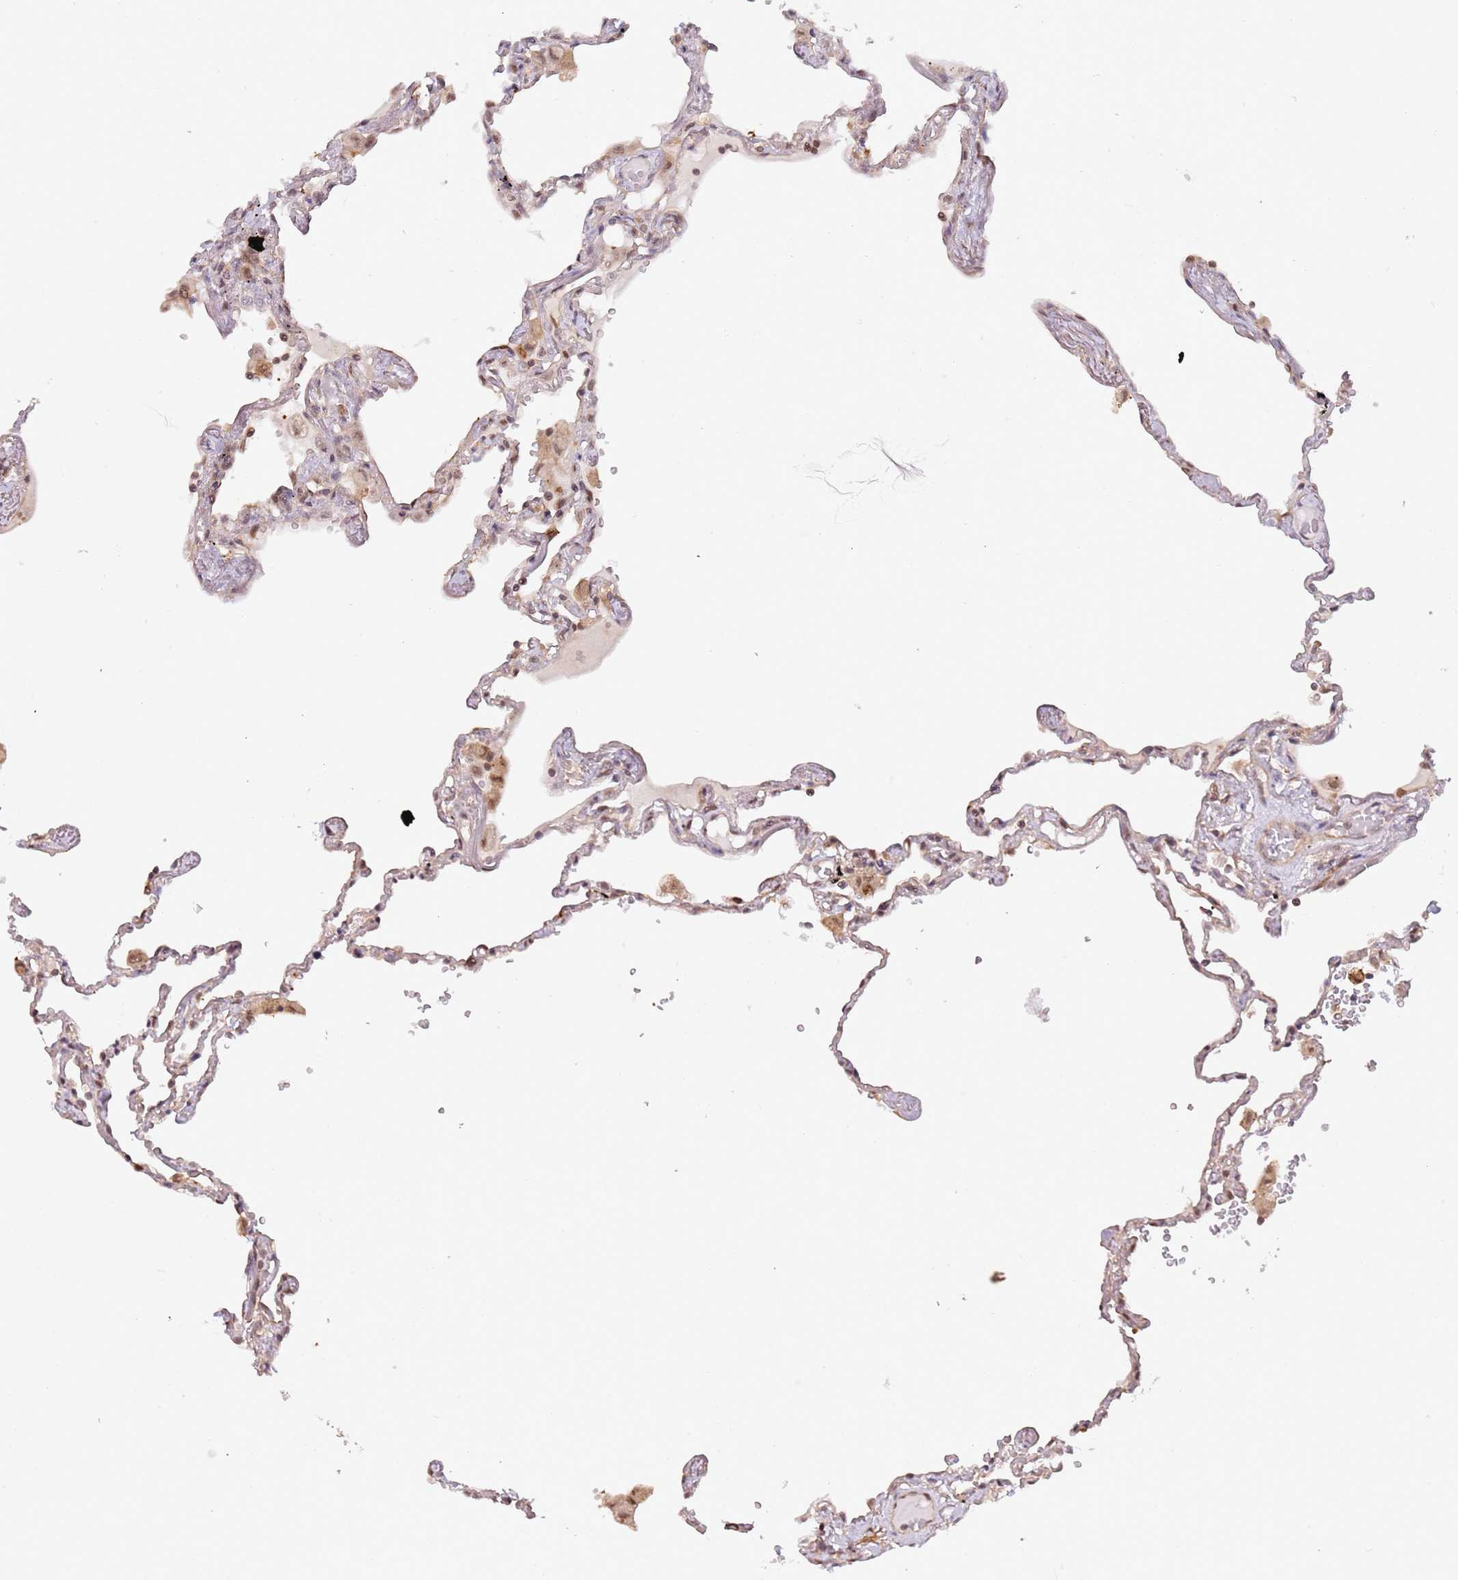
{"staining": {"intensity": "moderate", "quantity": "<25%", "location": "cytoplasmic/membranous,nuclear"}, "tissue": "lung", "cell_type": "Alveolar cells", "image_type": "normal", "snomed": [{"axis": "morphology", "description": "Normal tissue, NOS"}, {"axis": "topography", "description": "Lung"}], "caption": "Protein expression analysis of benign lung displays moderate cytoplasmic/membranous,nuclear positivity in approximately <25% of alveolar cells.", "gene": "PLSCR5", "patient": {"sex": "female", "age": 67}}